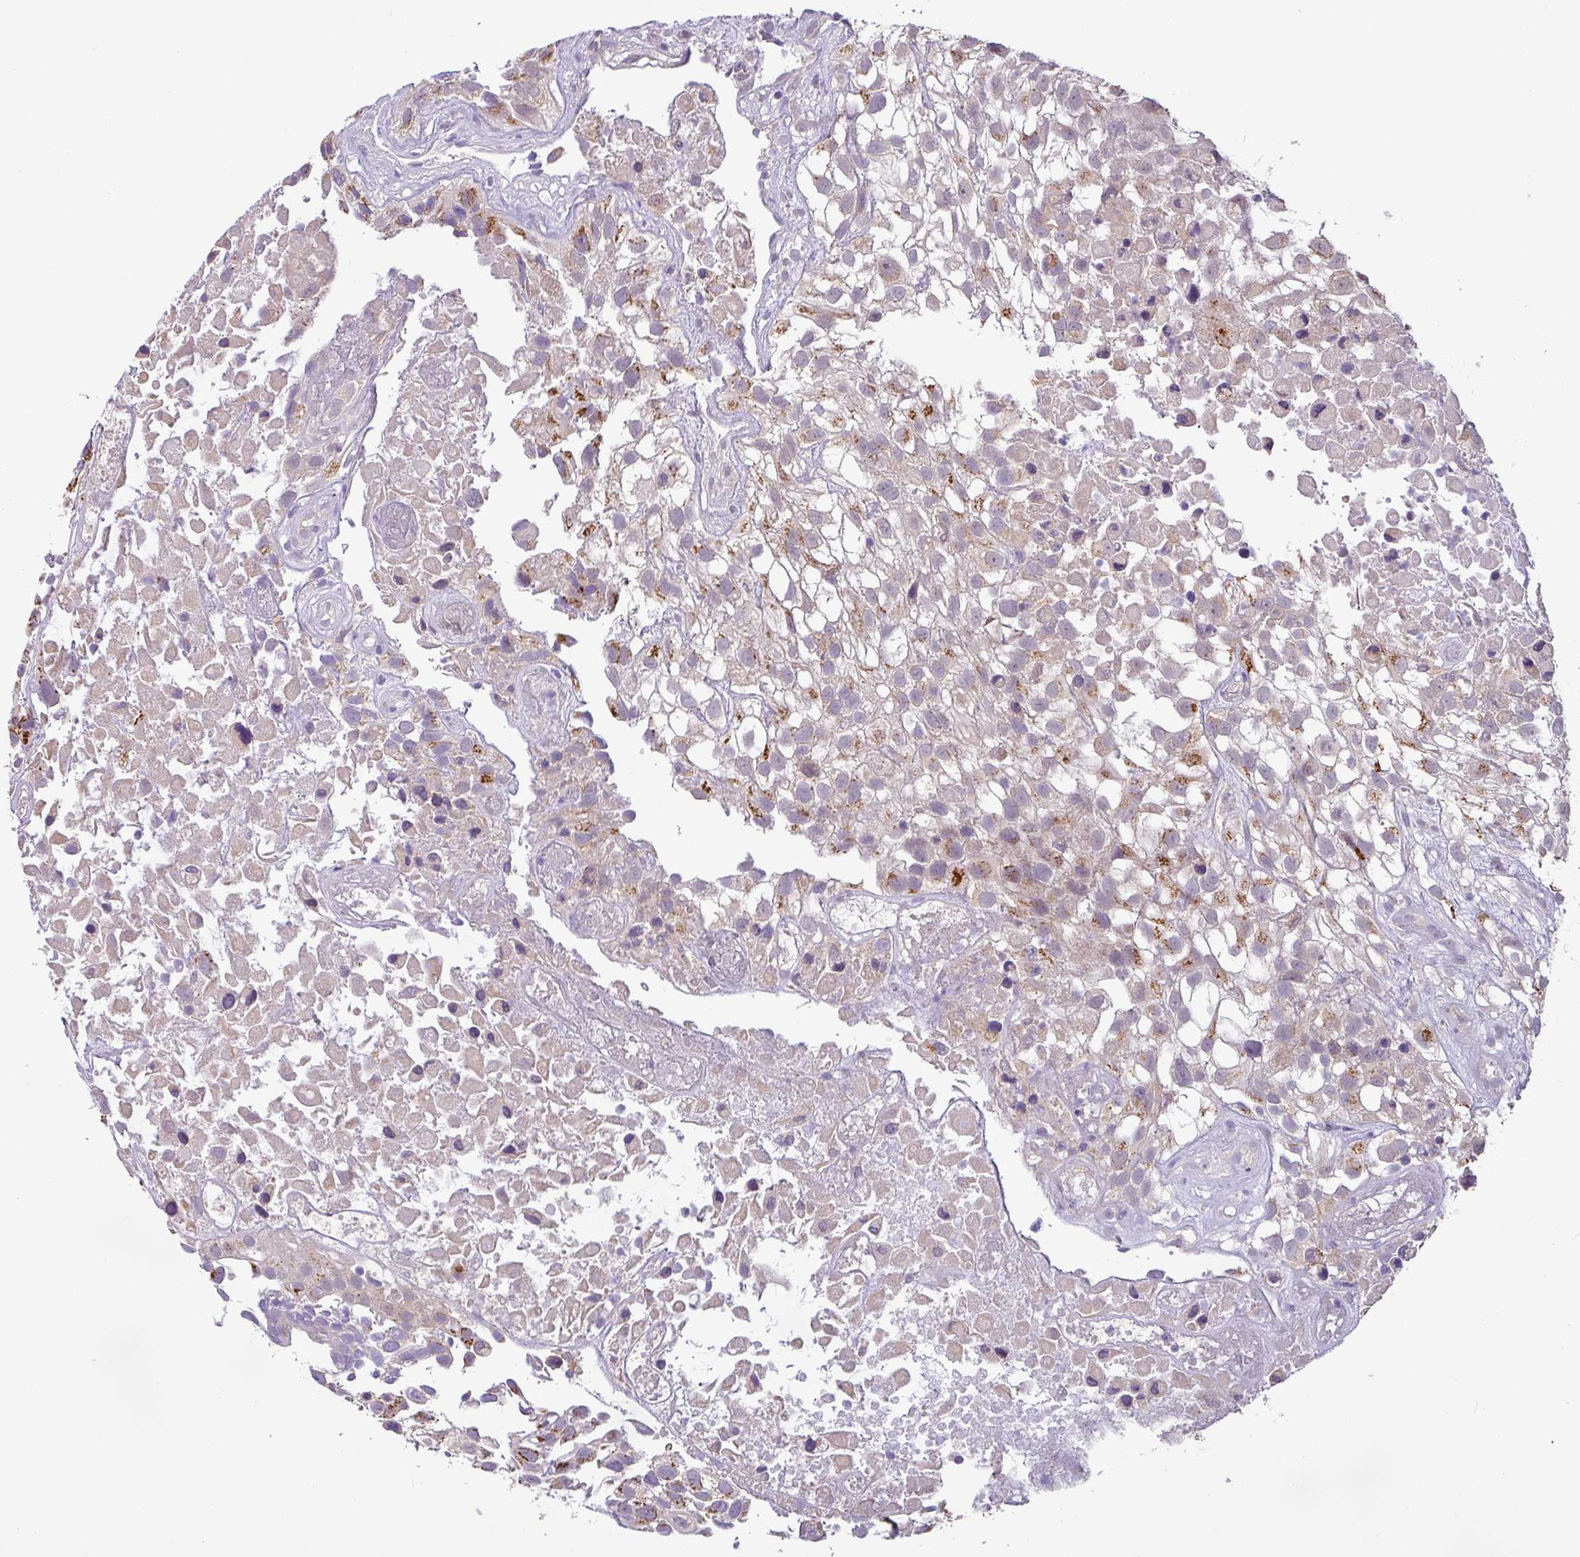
{"staining": {"intensity": "strong", "quantity": "<25%", "location": "cytoplasmic/membranous"}, "tissue": "urothelial cancer", "cell_type": "Tumor cells", "image_type": "cancer", "snomed": [{"axis": "morphology", "description": "Urothelial carcinoma, High grade"}, {"axis": "topography", "description": "Urinary bladder"}], "caption": "Strong cytoplasmic/membranous positivity is present in about <25% of tumor cells in urothelial carcinoma (high-grade).", "gene": "GALNT12", "patient": {"sex": "male", "age": 56}}